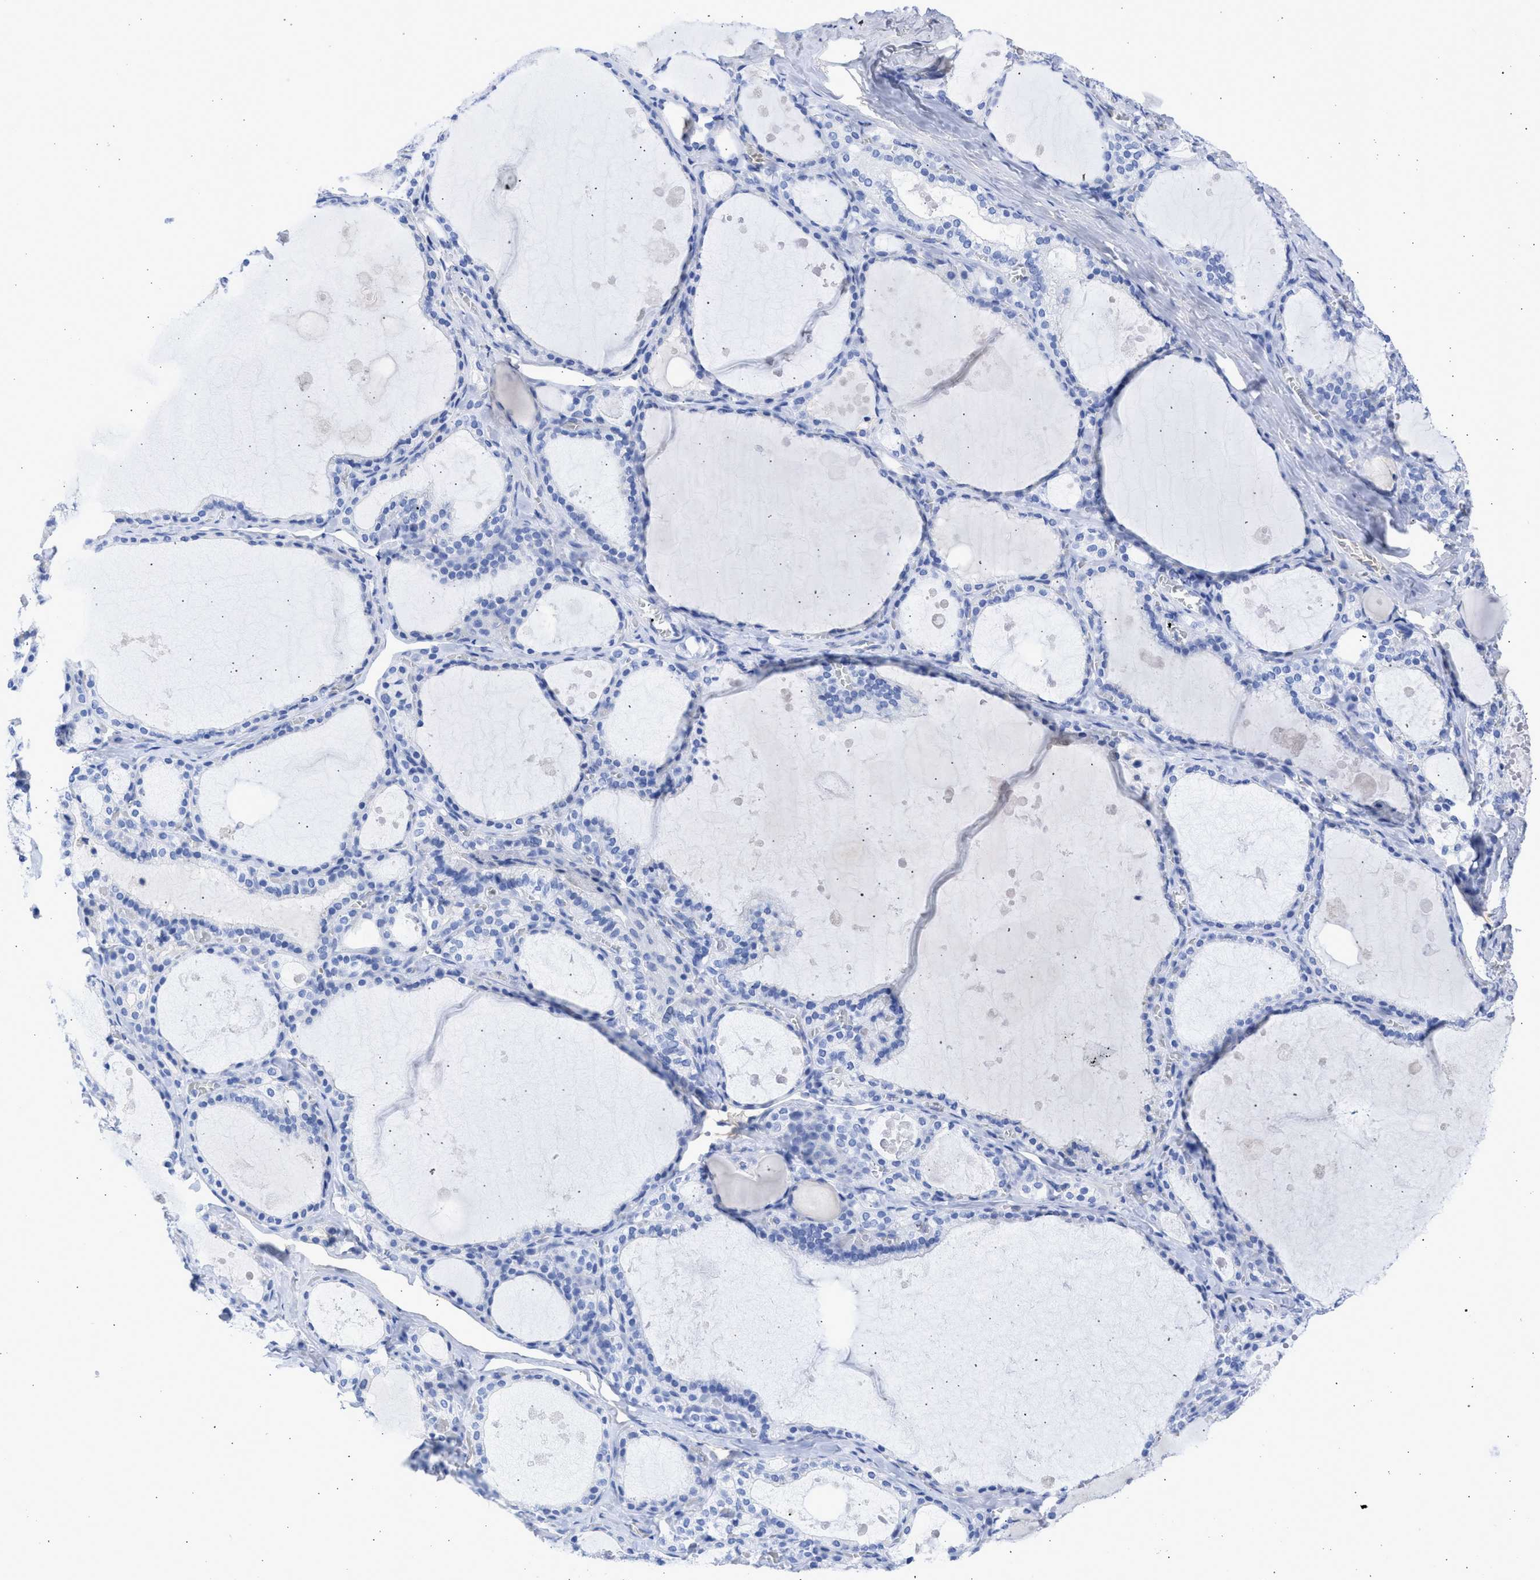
{"staining": {"intensity": "negative", "quantity": "none", "location": "none"}, "tissue": "thyroid gland", "cell_type": "Glandular cells", "image_type": "normal", "snomed": [{"axis": "morphology", "description": "Normal tissue, NOS"}, {"axis": "topography", "description": "Thyroid gland"}], "caption": "This is a image of immunohistochemistry (IHC) staining of normal thyroid gland, which shows no staining in glandular cells.", "gene": "RSPH1", "patient": {"sex": "male", "age": 56}}